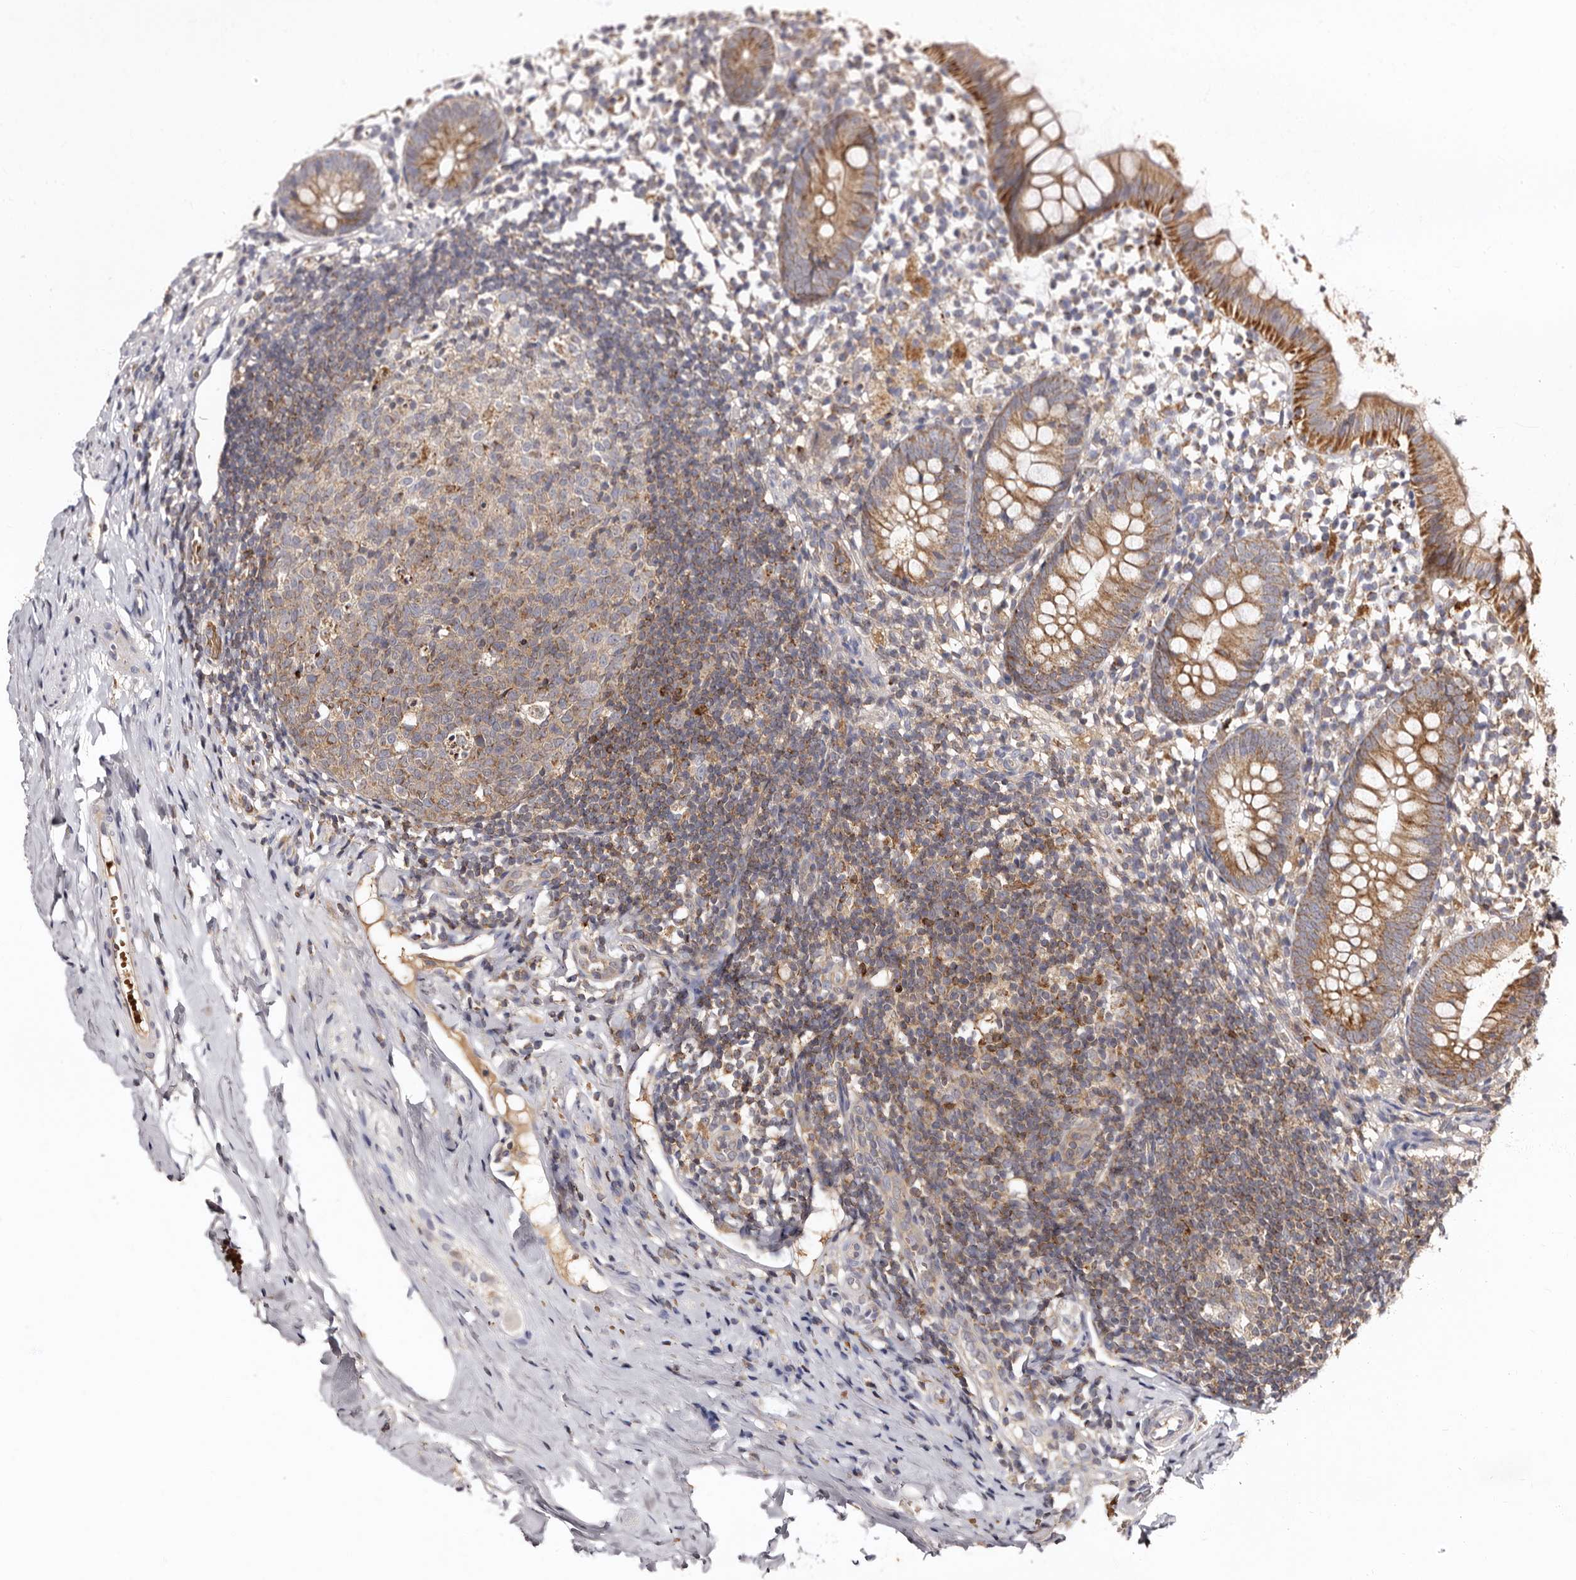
{"staining": {"intensity": "strong", "quantity": ">75%", "location": "cytoplasmic/membranous"}, "tissue": "appendix", "cell_type": "Glandular cells", "image_type": "normal", "snomed": [{"axis": "morphology", "description": "Normal tissue, NOS"}, {"axis": "topography", "description": "Appendix"}], "caption": "Brown immunohistochemical staining in unremarkable appendix displays strong cytoplasmic/membranous expression in approximately >75% of glandular cells. The staining was performed using DAB to visualize the protein expression in brown, while the nuclei were stained in blue with hematoxylin (Magnification: 20x).", "gene": "BAX", "patient": {"sex": "female", "age": 20}}